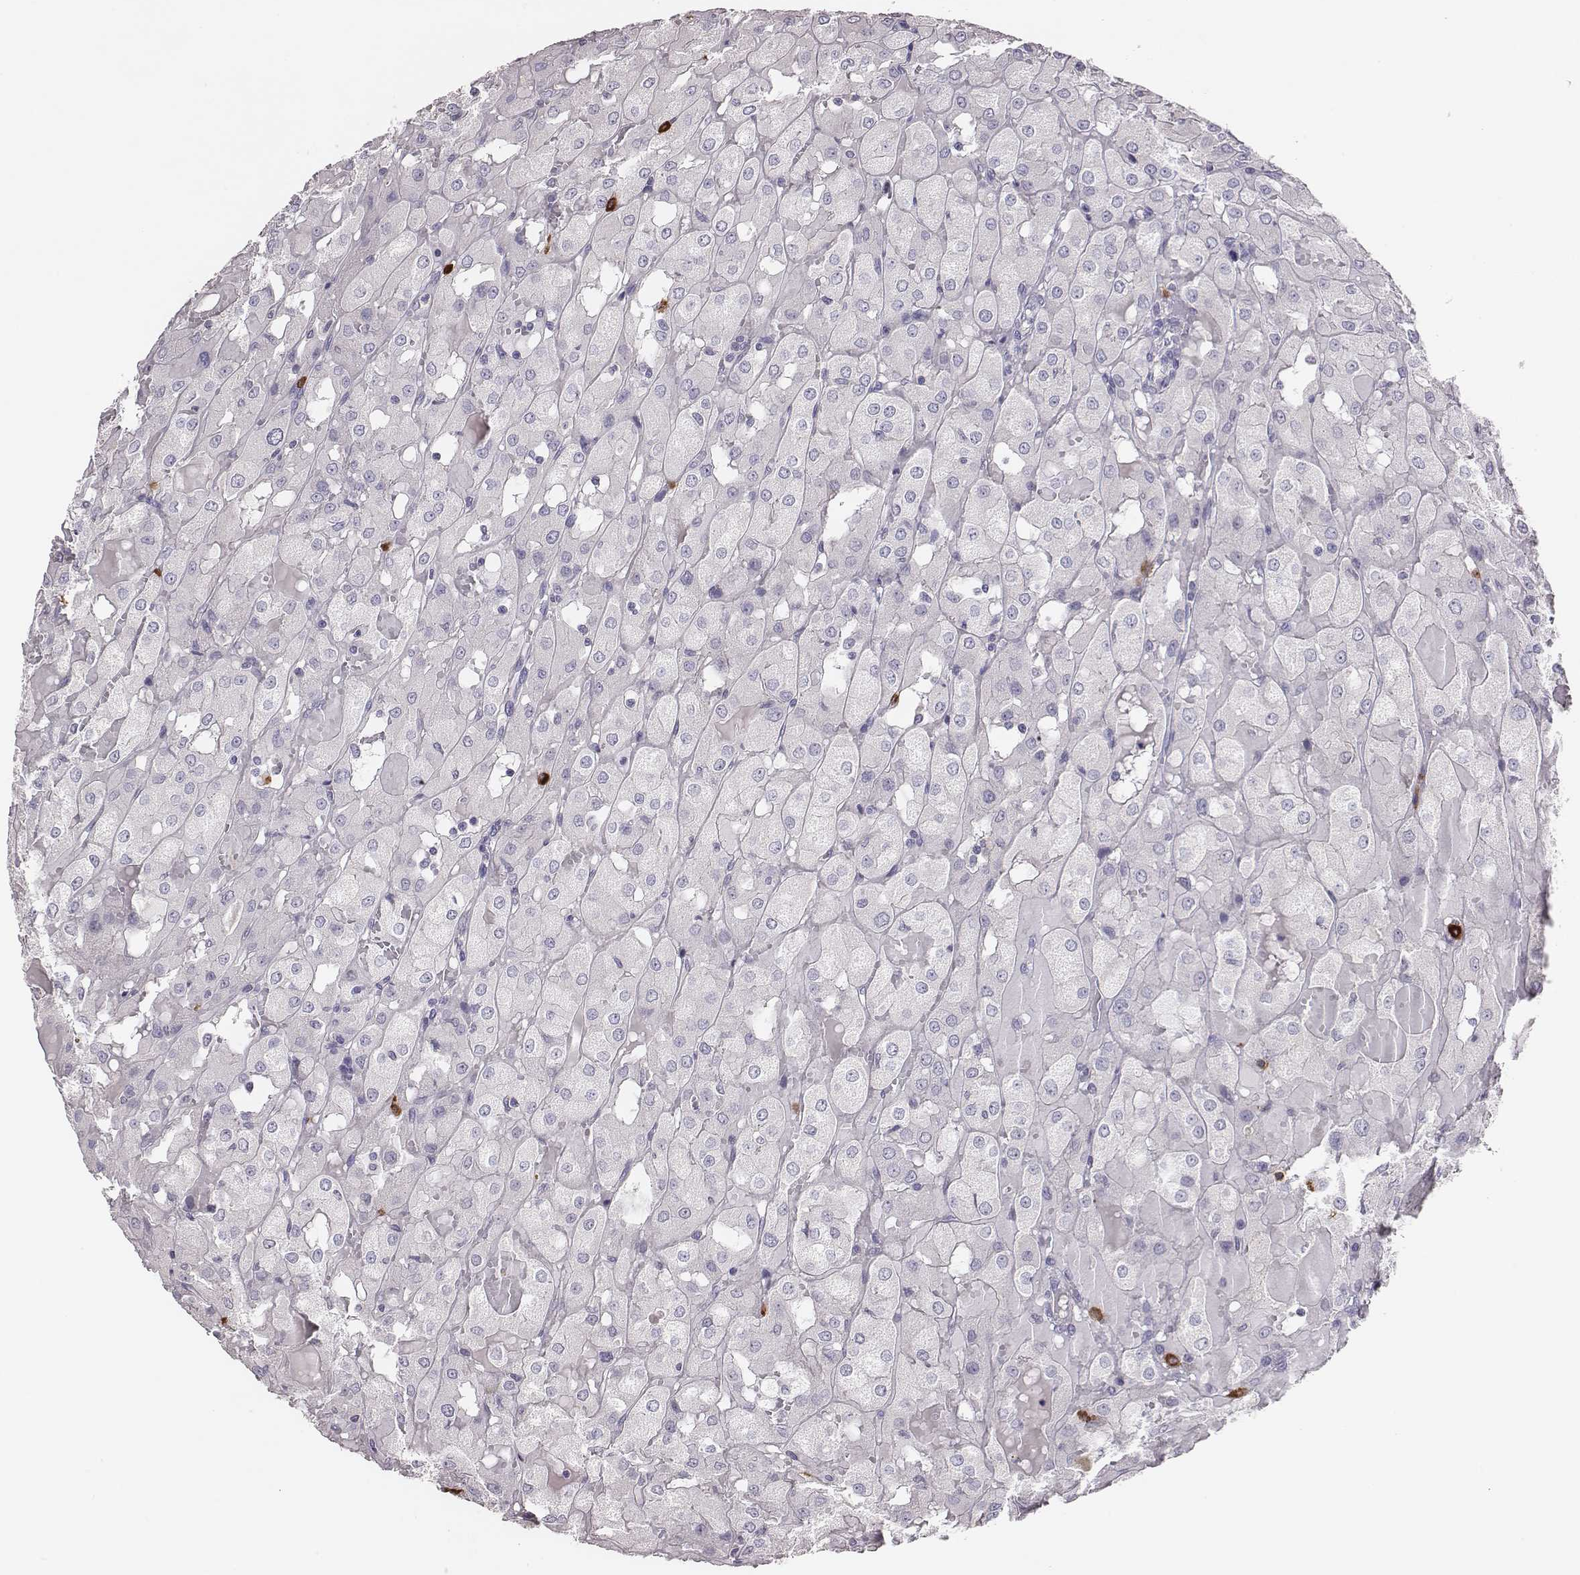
{"staining": {"intensity": "negative", "quantity": "none", "location": "none"}, "tissue": "renal cancer", "cell_type": "Tumor cells", "image_type": "cancer", "snomed": [{"axis": "morphology", "description": "Adenocarcinoma, NOS"}, {"axis": "topography", "description": "Kidney"}], "caption": "Histopathology image shows no protein expression in tumor cells of renal cancer (adenocarcinoma) tissue.", "gene": "P2RY10", "patient": {"sex": "male", "age": 72}}